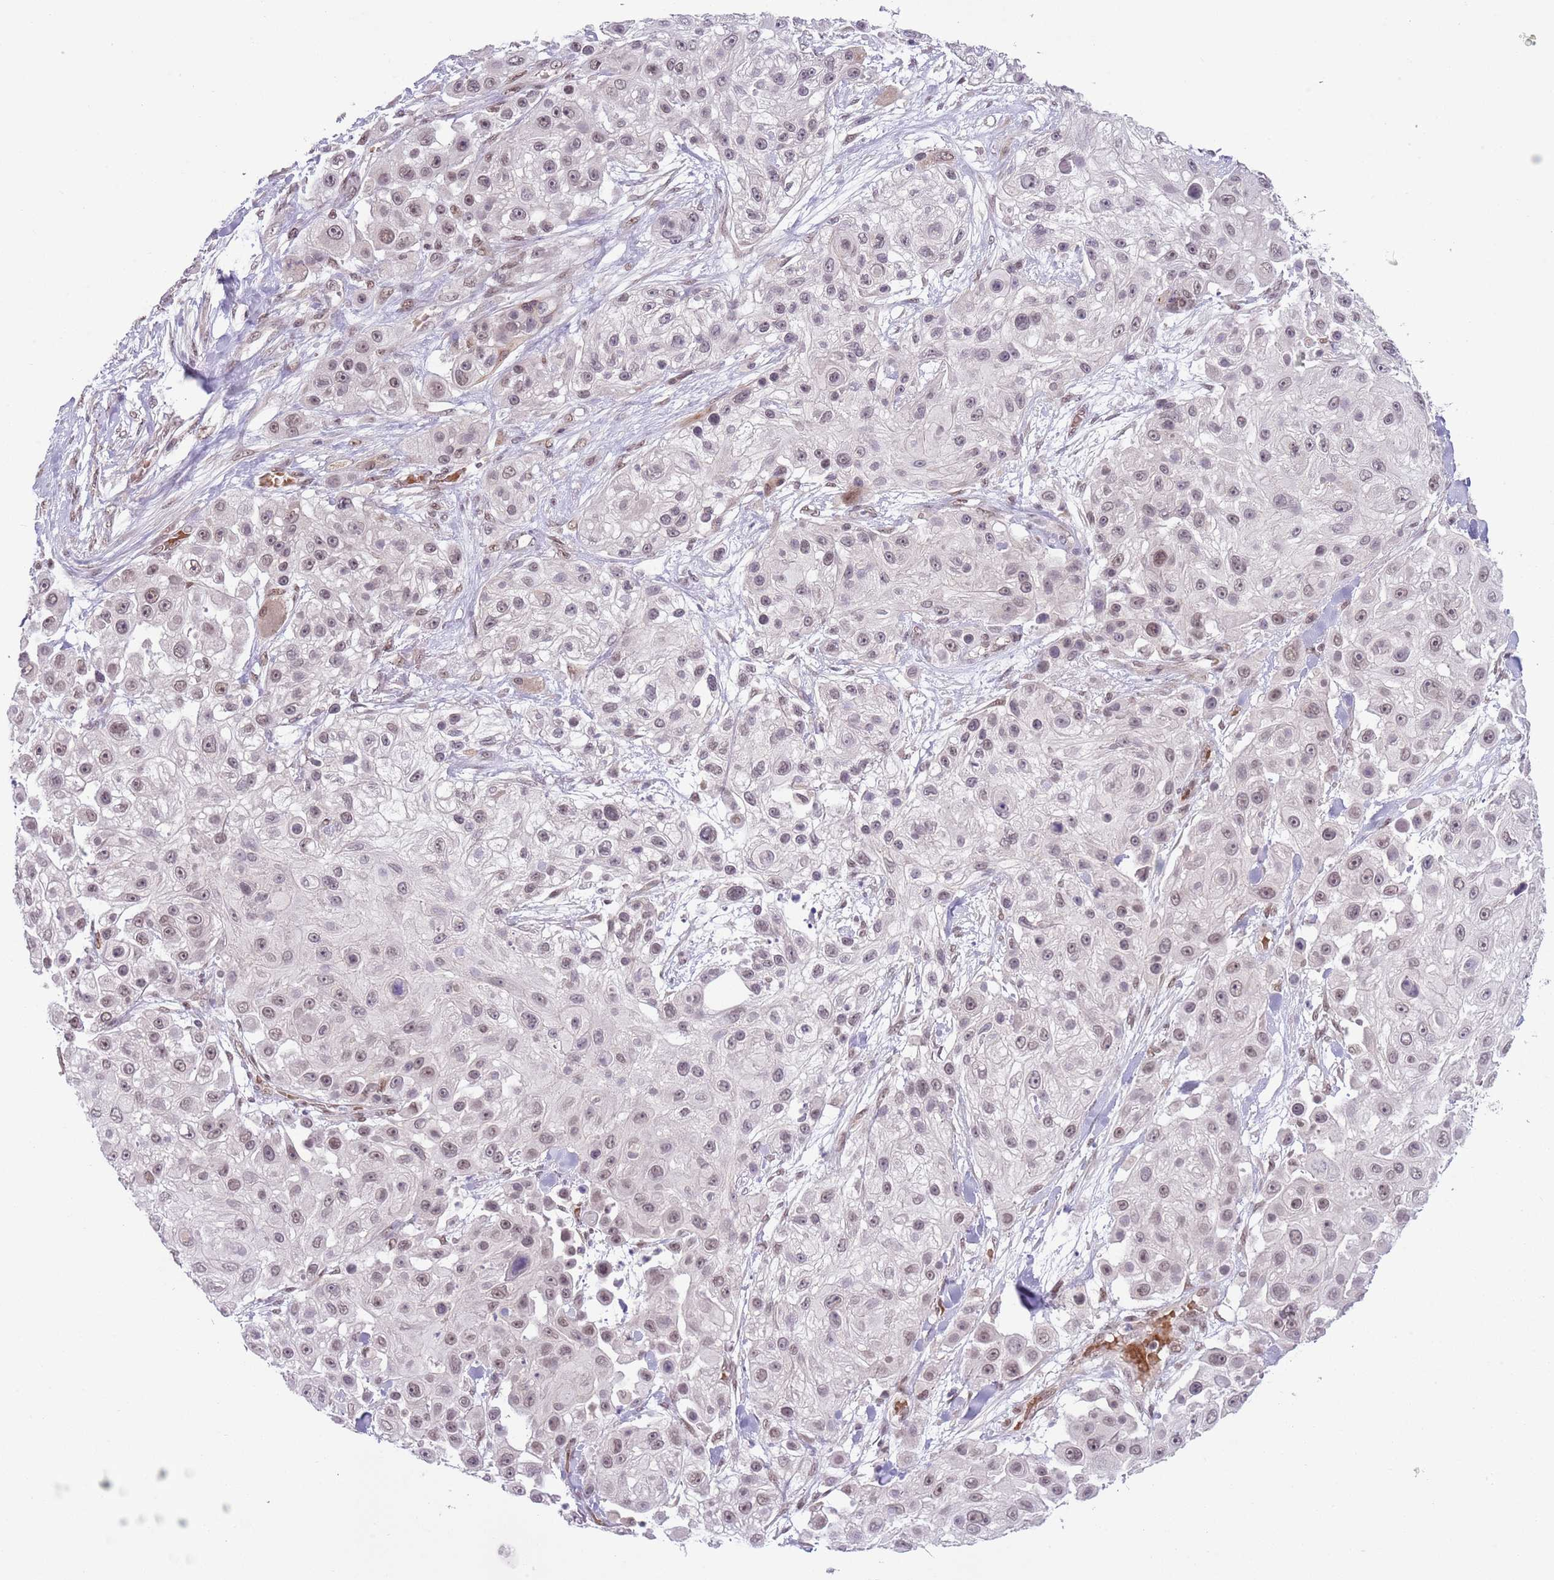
{"staining": {"intensity": "weak", "quantity": "25%-75%", "location": "nuclear"}, "tissue": "skin cancer", "cell_type": "Tumor cells", "image_type": "cancer", "snomed": [{"axis": "morphology", "description": "Squamous cell carcinoma, NOS"}, {"axis": "topography", "description": "Skin"}], "caption": "Human skin cancer (squamous cell carcinoma) stained for a protein (brown) displays weak nuclear positive positivity in approximately 25%-75% of tumor cells.", "gene": "TM2D1", "patient": {"sex": "male", "age": 67}}